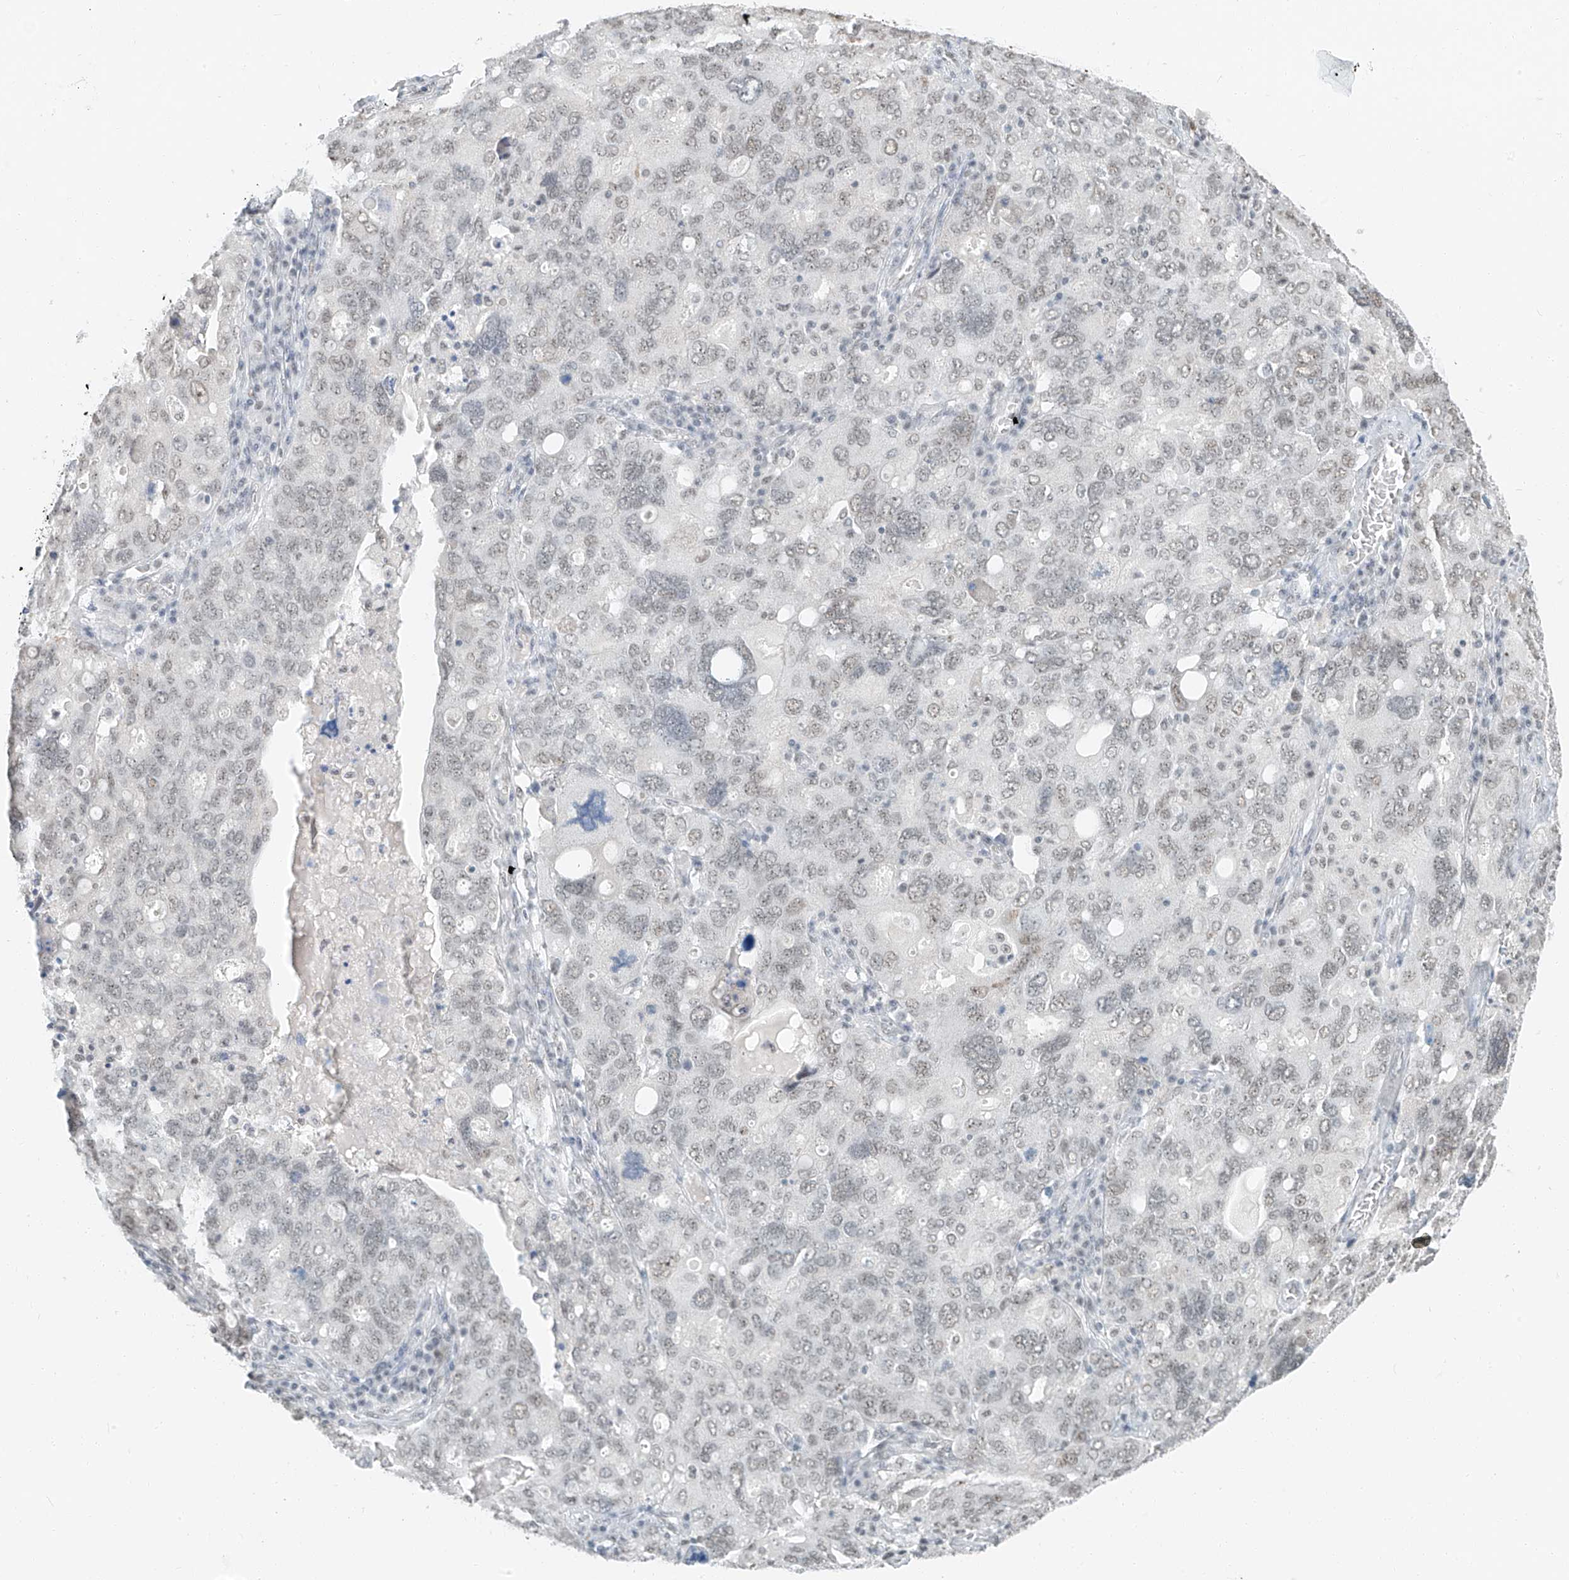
{"staining": {"intensity": "weak", "quantity": "25%-75%", "location": "nuclear"}, "tissue": "ovarian cancer", "cell_type": "Tumor cells", "image_type": "cancer", "snomed": [{"axis": "morphology", "description": "Carcinoma, endometroid"}, {"axis": "topography", "description": "Ovary"}], "caption": "Protein staining demonstrates weak nuclear positivity in approximately 25%-75% of tumor cells in ovarian cancer (endometroid carcinoma). Nuclei are stained in blue.", "gene": "PGC", "patient": {"sex": "female", "age": 62}}